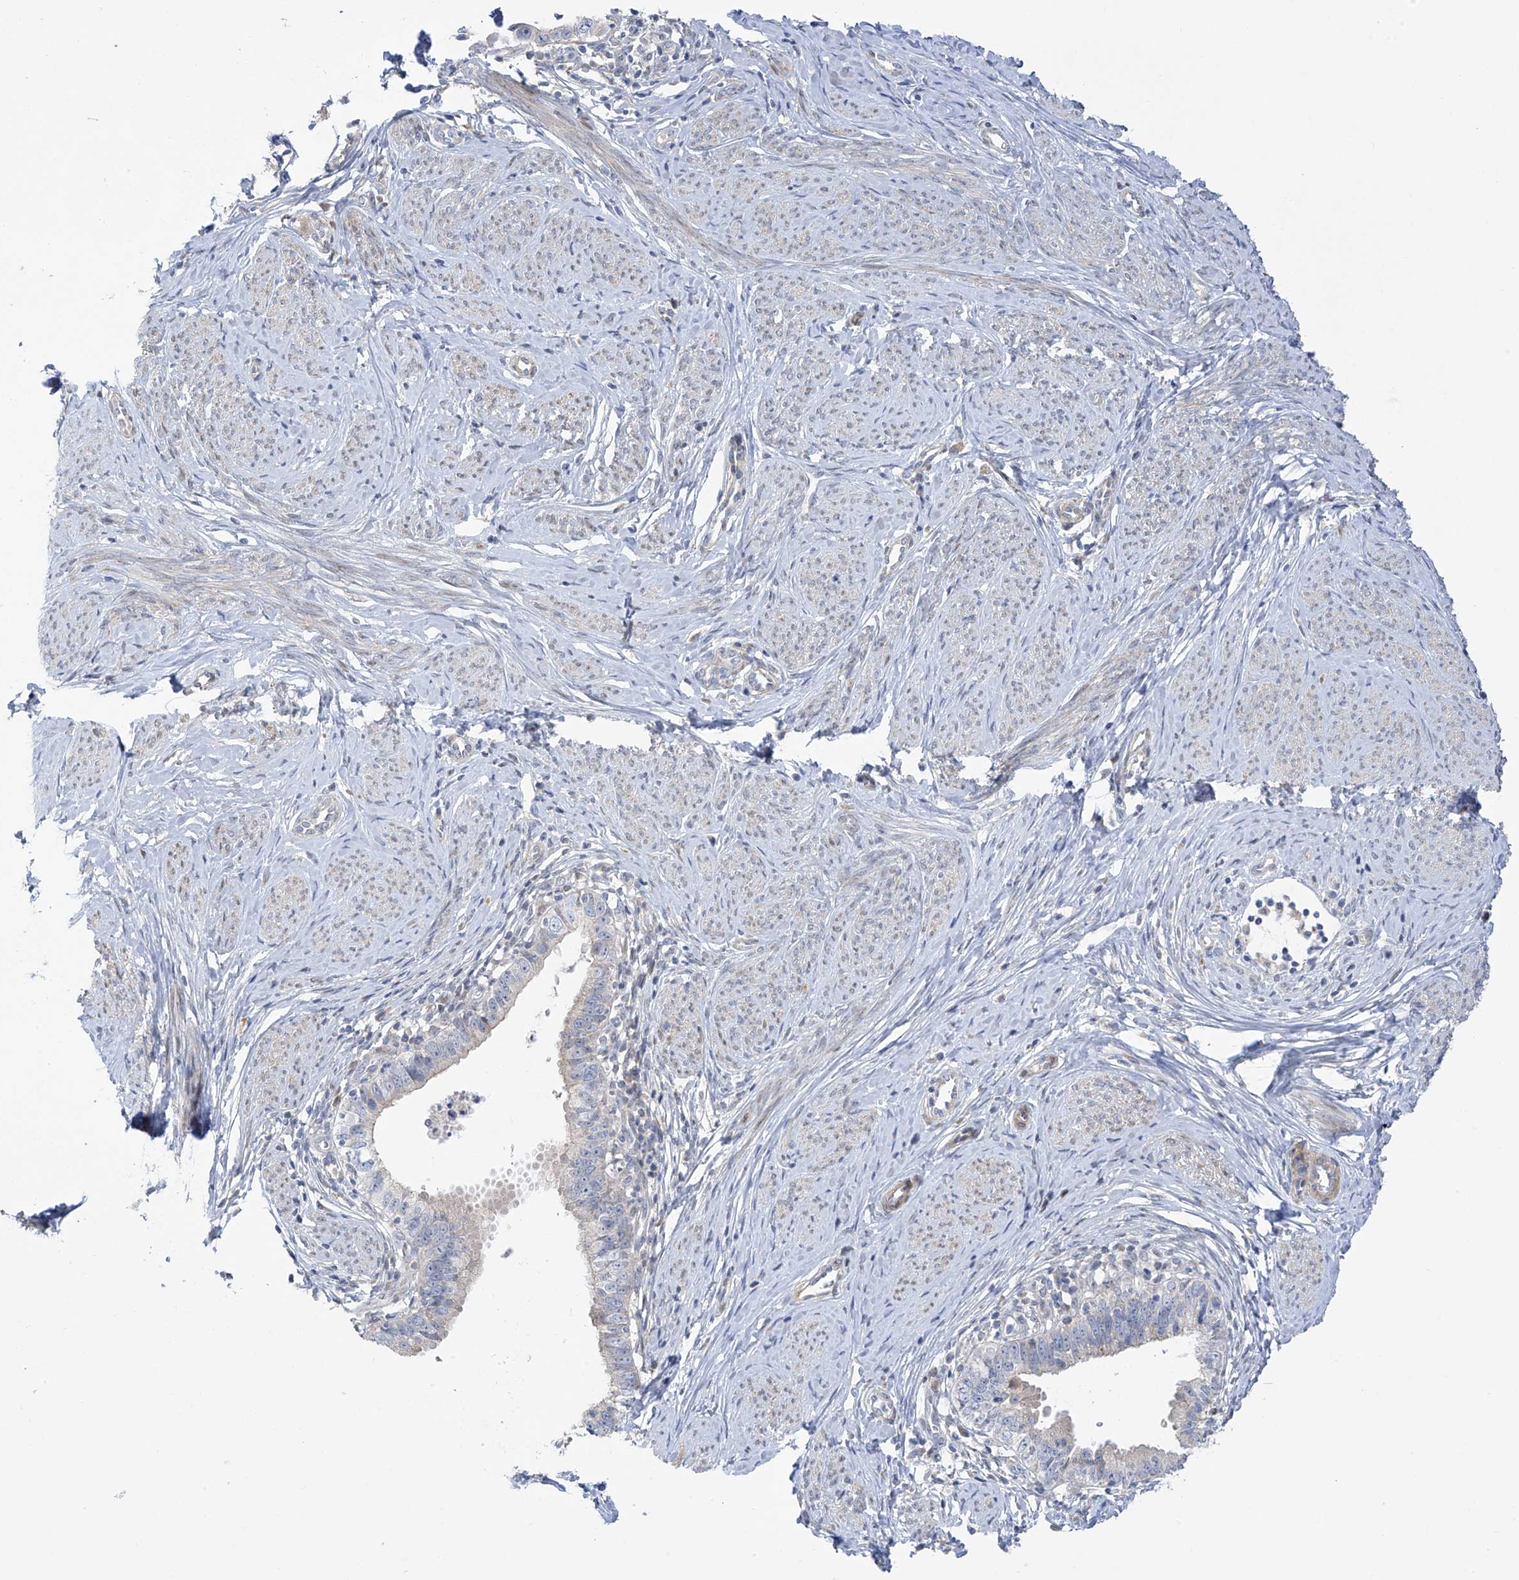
{"staining": {"intensity": "moderate", "quantity": "<25%", "location": "cytoplasmic/membranous"}, "tissue": "cervical cancer", "cell_type": "Tumor cells", "image_type": "cancer", "snomed": [{"axis": "morphology", "description": "Adenocarcinoma, NOS"}, {"axis": "topography", "description": "Cervix"}], "caption": "An image of human cervical adenocarcinoma stained for a protein exhibits moderate cytoplasmic/membranous brown staining in tumor cells.", "gene": "ZNF641", "patient": {"sex": "female", "age": 36}}